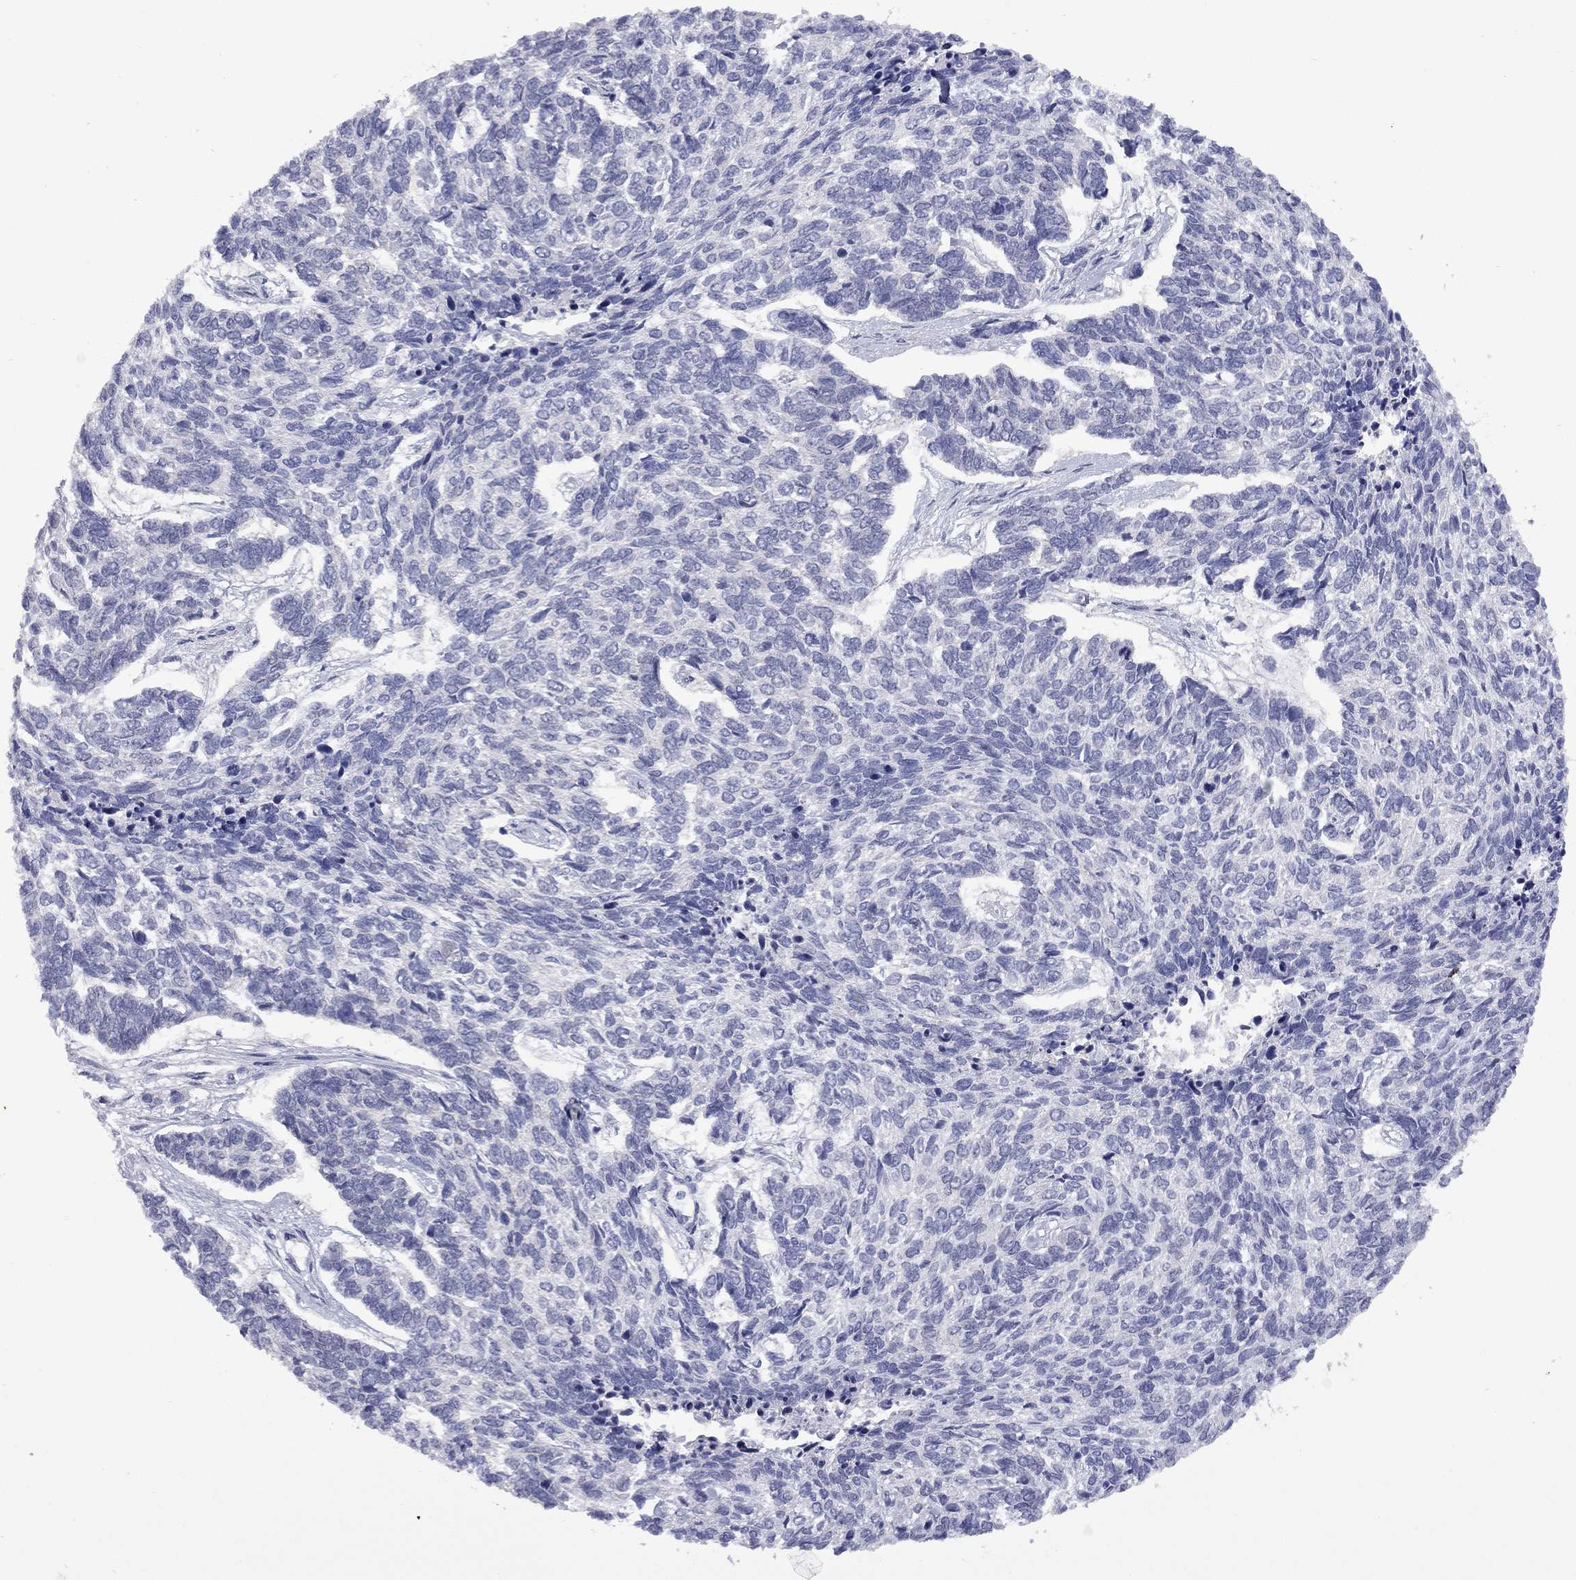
{"staining": {"intensity": "negative", "quantity": "none", "location": "none"}, "tissue": "skin cancer", "cell_type": "Tumor cells", "image_type": "cancer", "snomed": [{"axis": "morphology", "description": "Basal cell carcinoma"}, {"axis": "topography", "description": "Skin"}], "caption": "Human skin cancer (basal cell carcinoma) stained for a protein using immunohistochemistry demonstrates no expression in tumor cells.", "gene": "CTNNBIP1", "patient": {"sex": "female", "age": 65}}